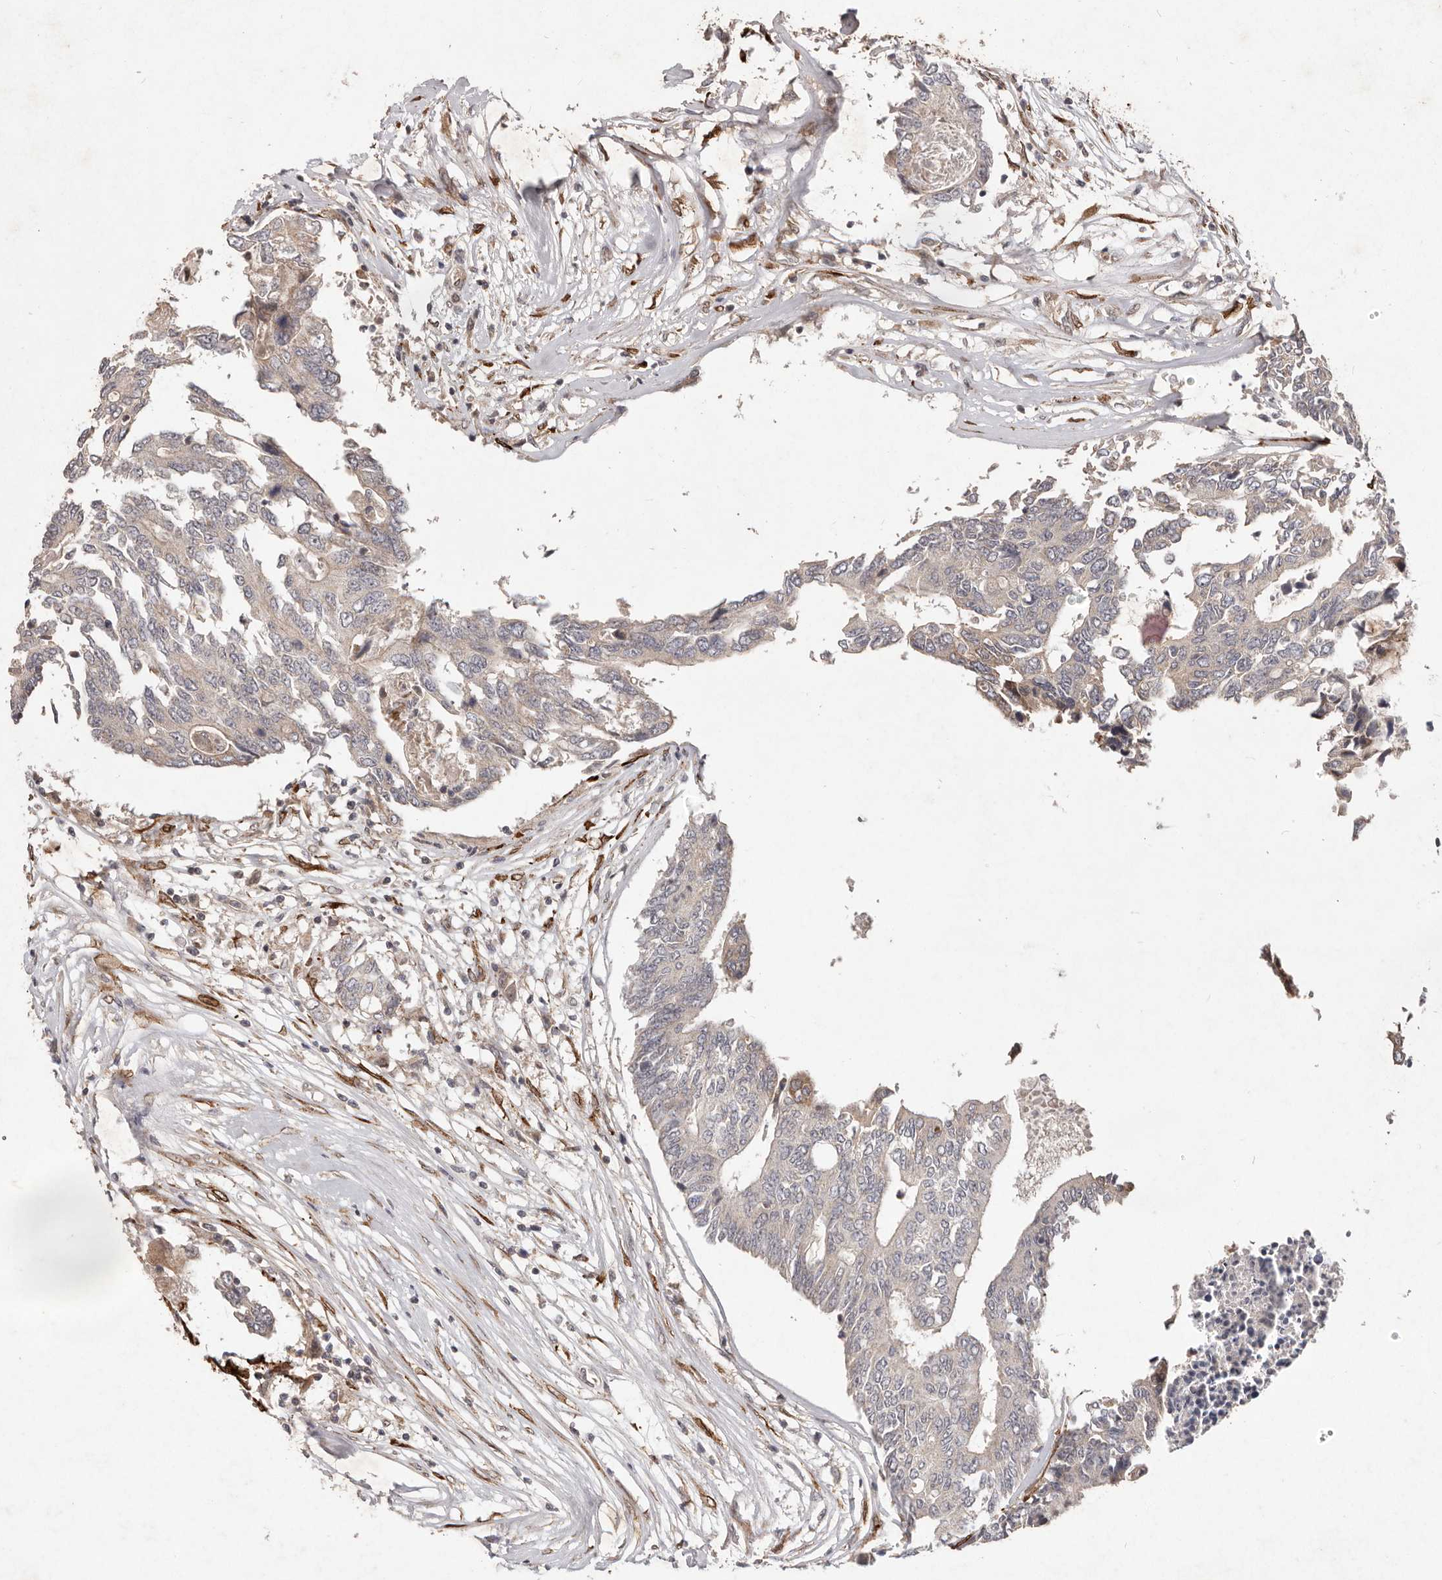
{"staining": {"intensity": "negative", "quantity": "none", "location": "none"}, "tissue": "colorectal cancer", "cell_type": "Tumor cells", "image_type": "cancer", "snomed": [{"axis": "morphology", "description": "Adenocarcinoma, NOS"}, {"axis": "topography", "description": "Rectum"}], "caption": "This is an immunohistochemistry micrograph of colorectal adenocarcinoma. There is no staining in tumor cells.", "gene": "PLOD2", "patient": {"sex": "male", "age": 63}}